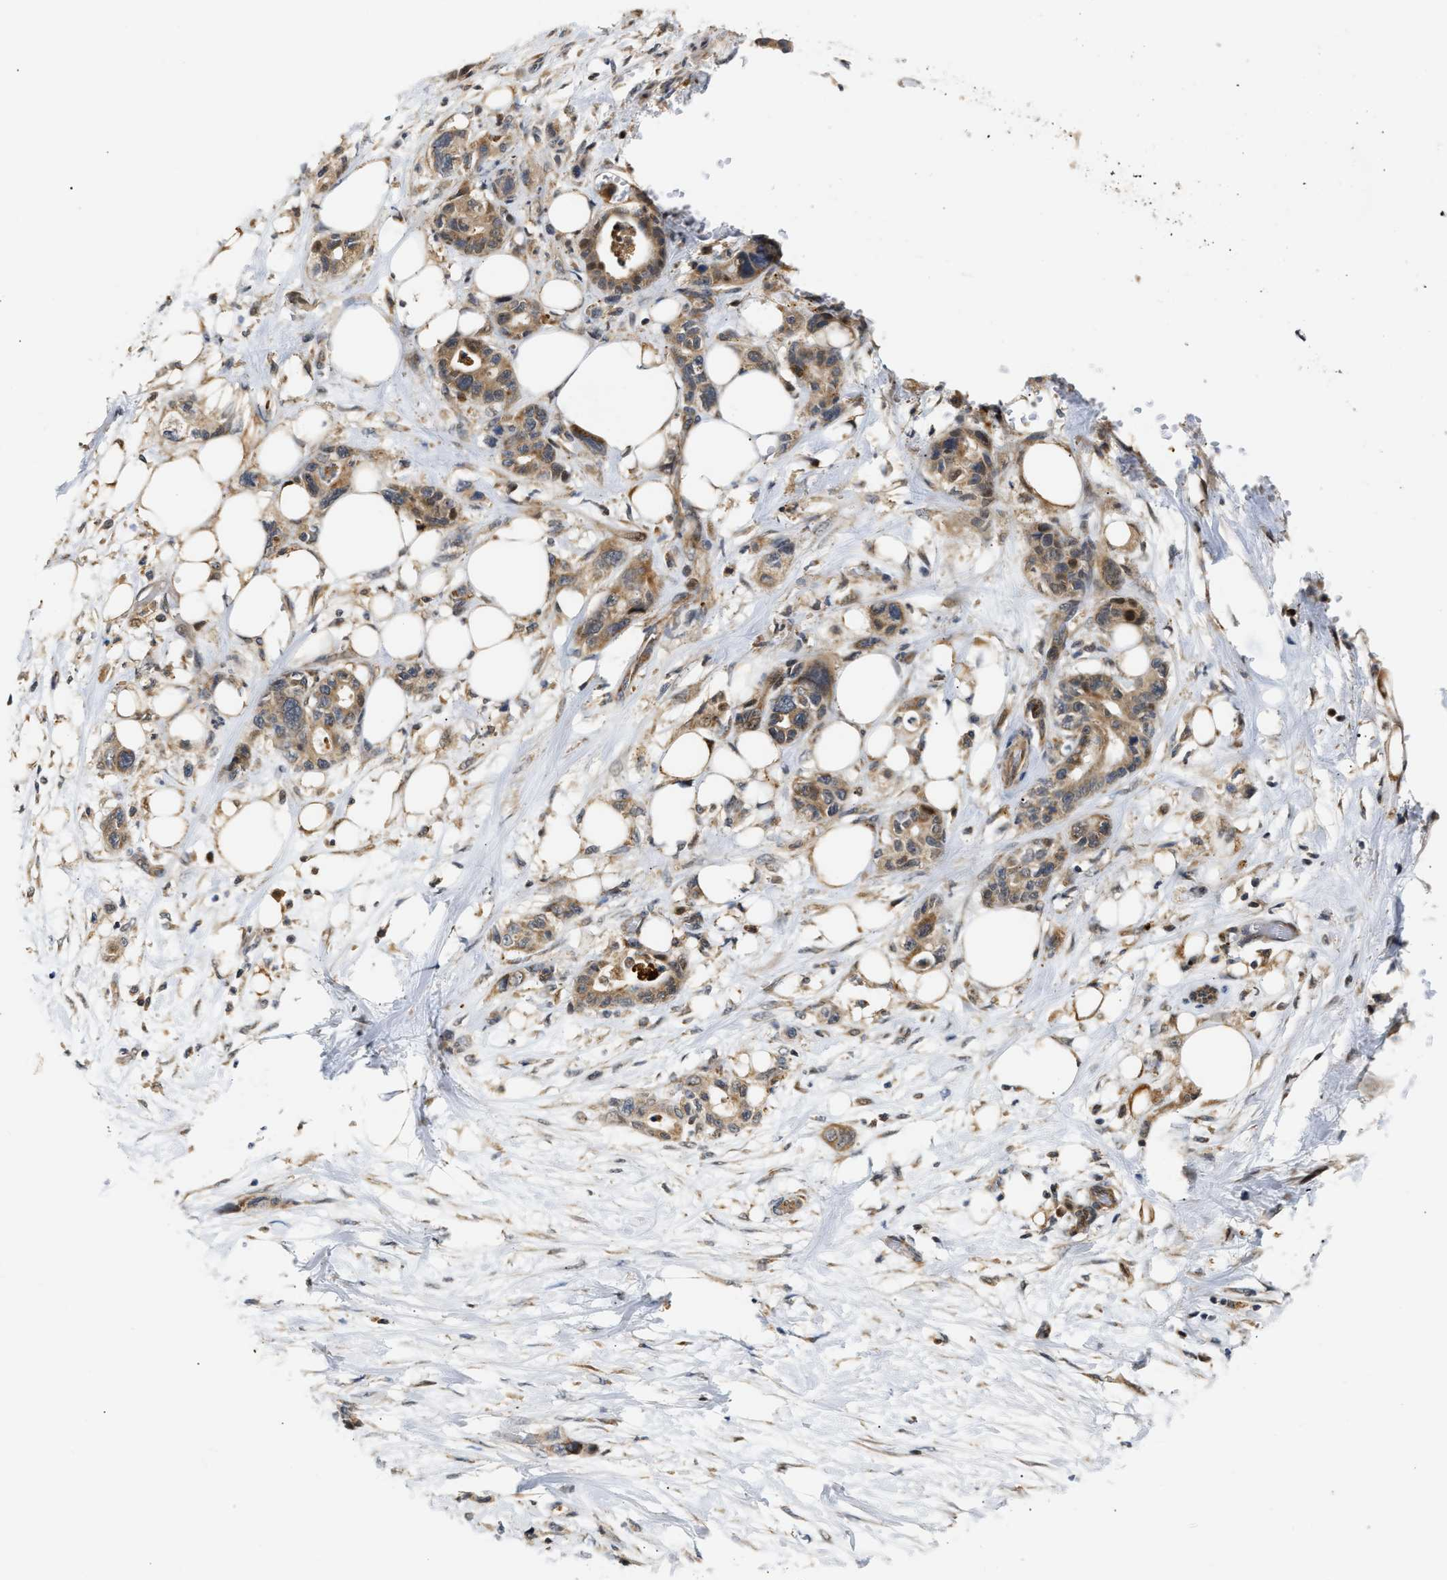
{"staining": {"intensity": "moderate", "quantity": ">75%", "location": "cytoplasmic/membranous"}, "tissue": "pancreatic cancer", "cell_type": "Tumor cells", "image_type": "cancer", "snomed": [{"axis": "morphology", "description": "Adenocarcinoma, NOS"}, {"axis": "topography", "description": "Pancreas"}], "caption": "Immunohistochemical staining of pancreatic adenocarcinoma exhibits medium levels of moderate cytoplasmic/membranous staining in approximately >75% of tumor cells.", "gene": "EXTL2", "patient": {"sex": "male", "age": 46}}